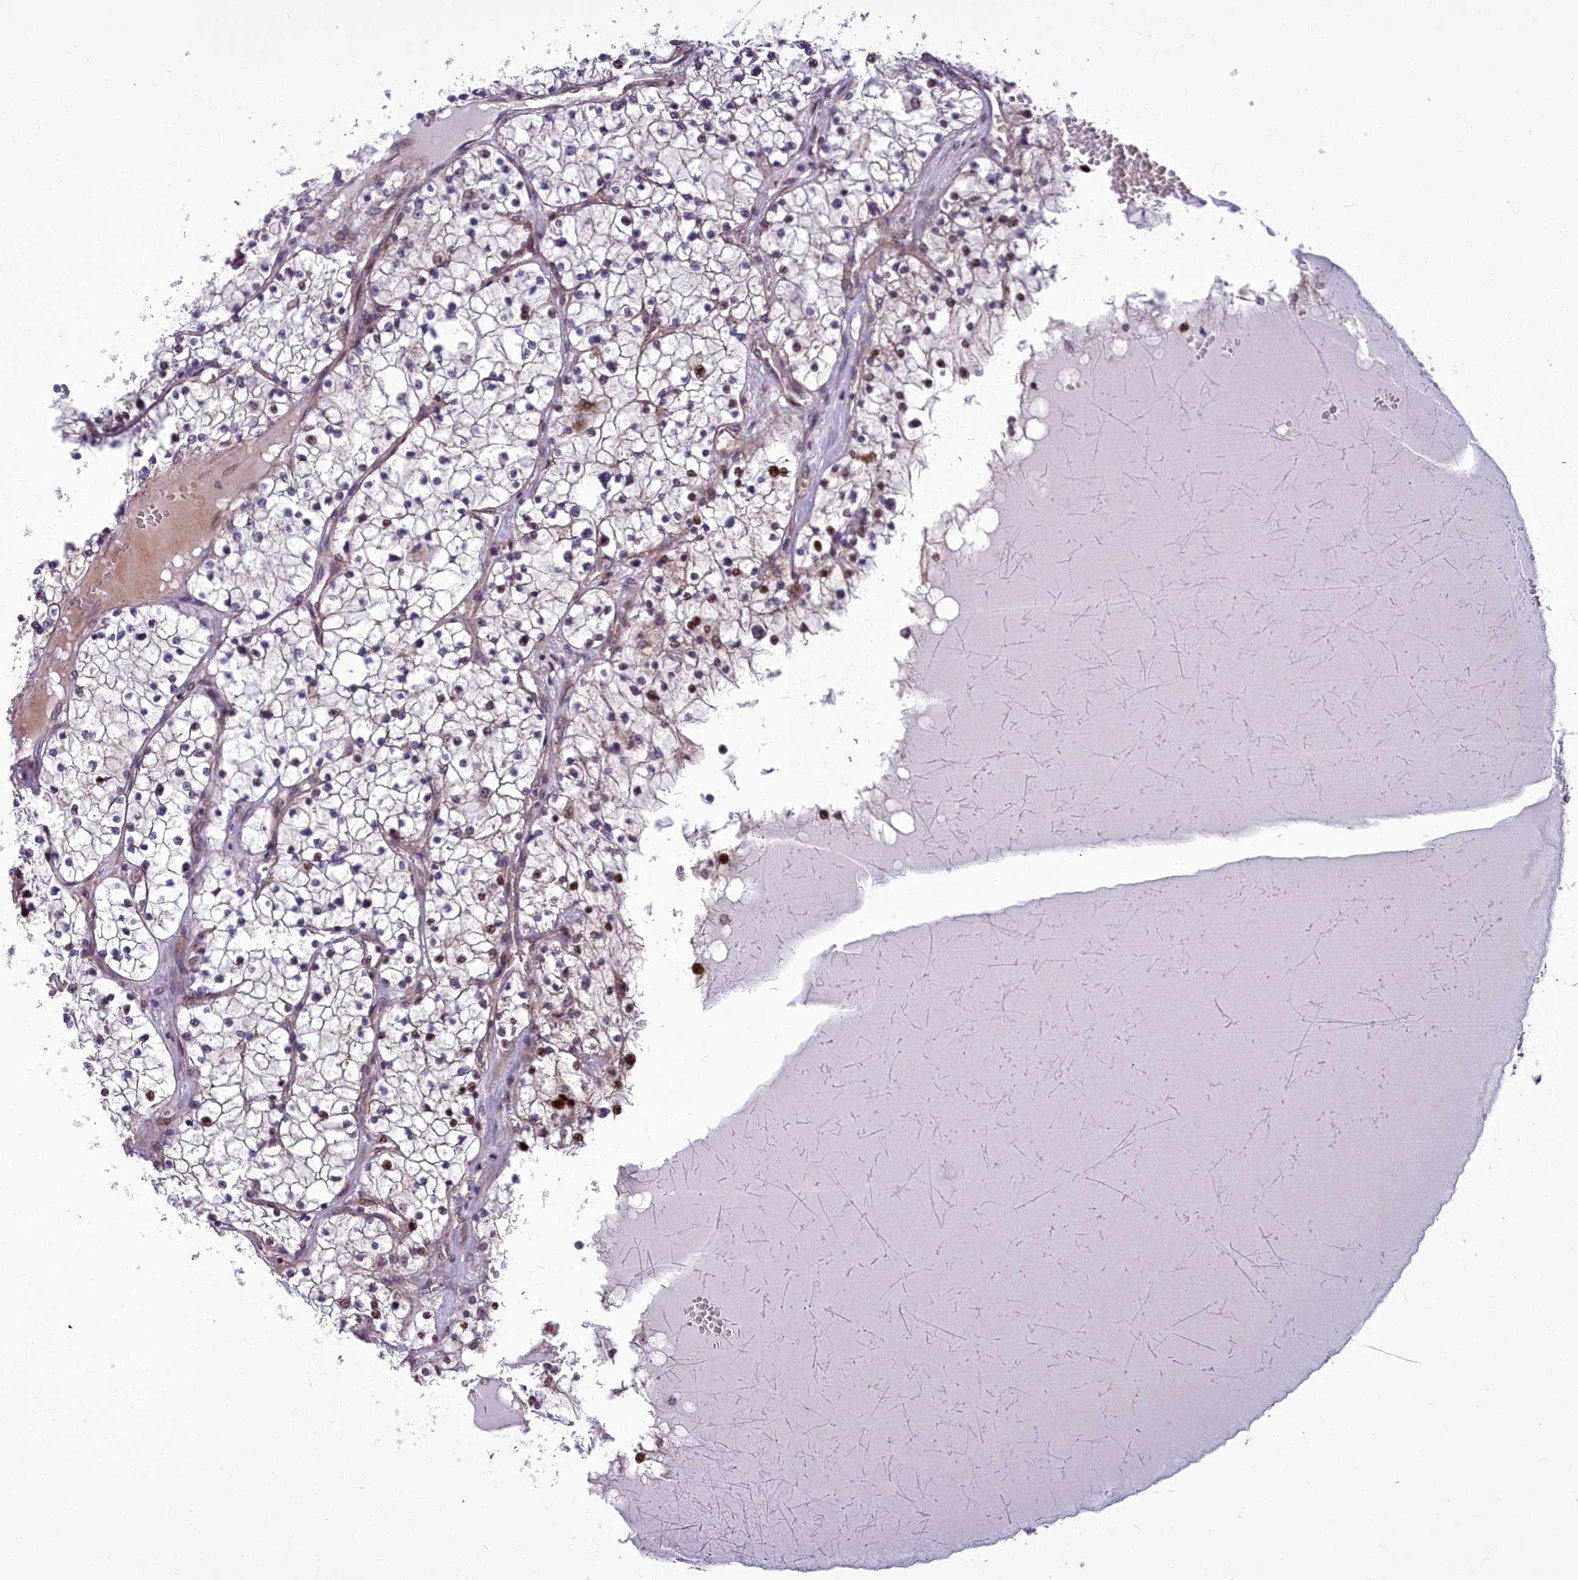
{"staining": {"intensity": "moderate", "quantity": "<25%", "location": "nuclear"}, "tissue": "renal cancer", "cell_type": "Tumor cells", "image_type": "cancer", "snomed": [{"axis": "morphology", "description": "Normal tissue, NOS"}, {"axis": "morphology", "description": "Adenocarcinoma, NOS"}, {"axis": "topography", "description": "Kidney"}], "caption": "Immunohistochemistry staining of renal cancer, which demonstrates low levels of moderate nuclear expression in about <25% of tumor cells indicating moderate nuclear protein expression. The staining was performed using DAB (3,3'-diaminobenzidine) (brown) for protein detection and nuclei were counterstained in hematoxylin (blue).", "gene": "AP1M1", "patient": {"sex": "male", "age": 68}}